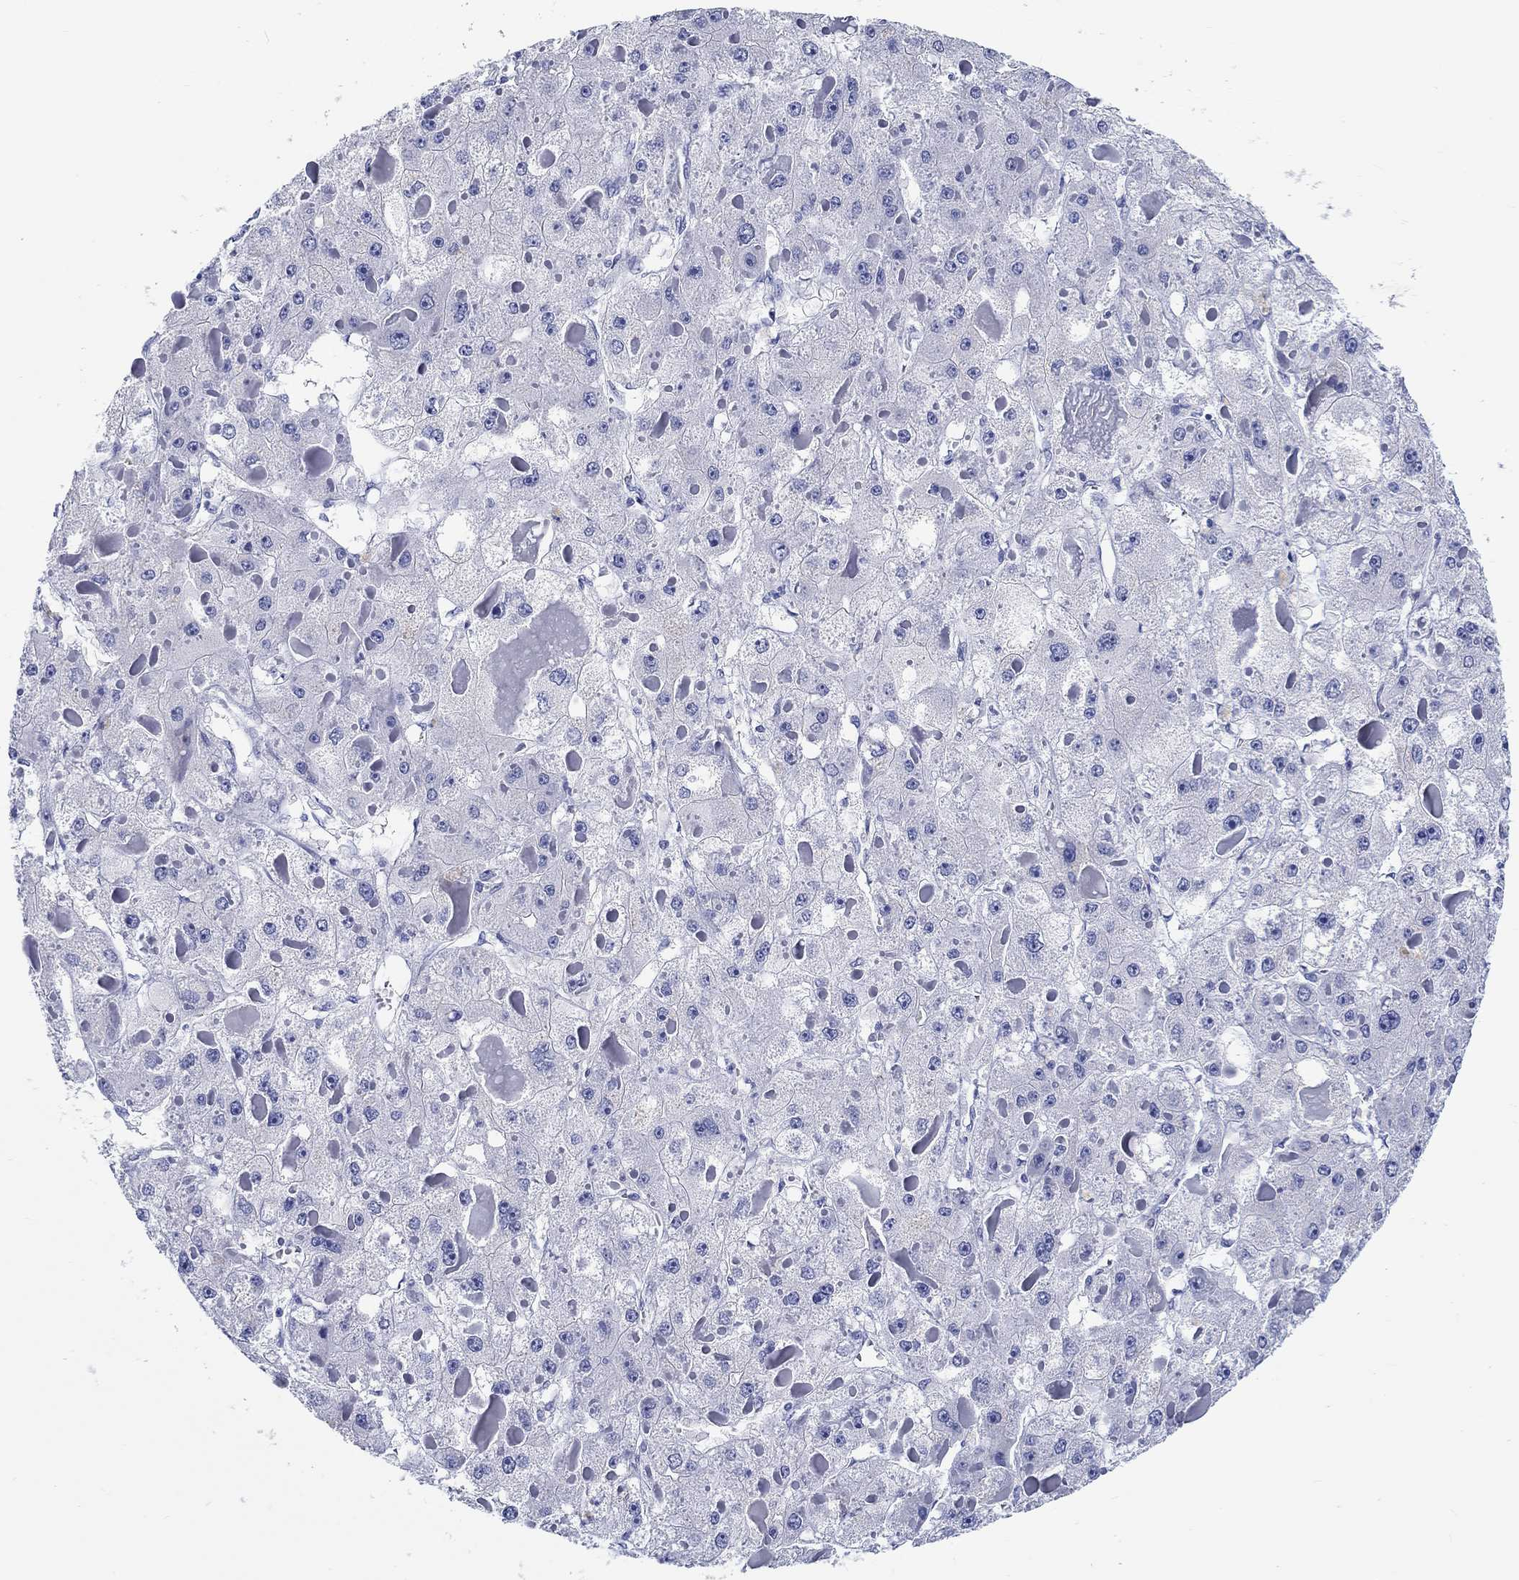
{"staining": {"intensity": "negative", "quantity": "none", "location": "none"}, "tissue": "liver cancer", "cell_type": "Tumor cells", "image_type": "cancer", "snomed": [{"axis": "morphology", "description": "Carcinoma, Hepatocellular, NOS"}, {"axis": "topography", "description": "Liver"}], "caption": "Immunohistochemistry (IHC) micrograph of neoplastic tissue: human liver hepatocellular carcinoma stained with DAB displays no significant protein positivity in tumor cells.", "gene": "FBXO2", "patient": {"sex": "female", "age": 73}}